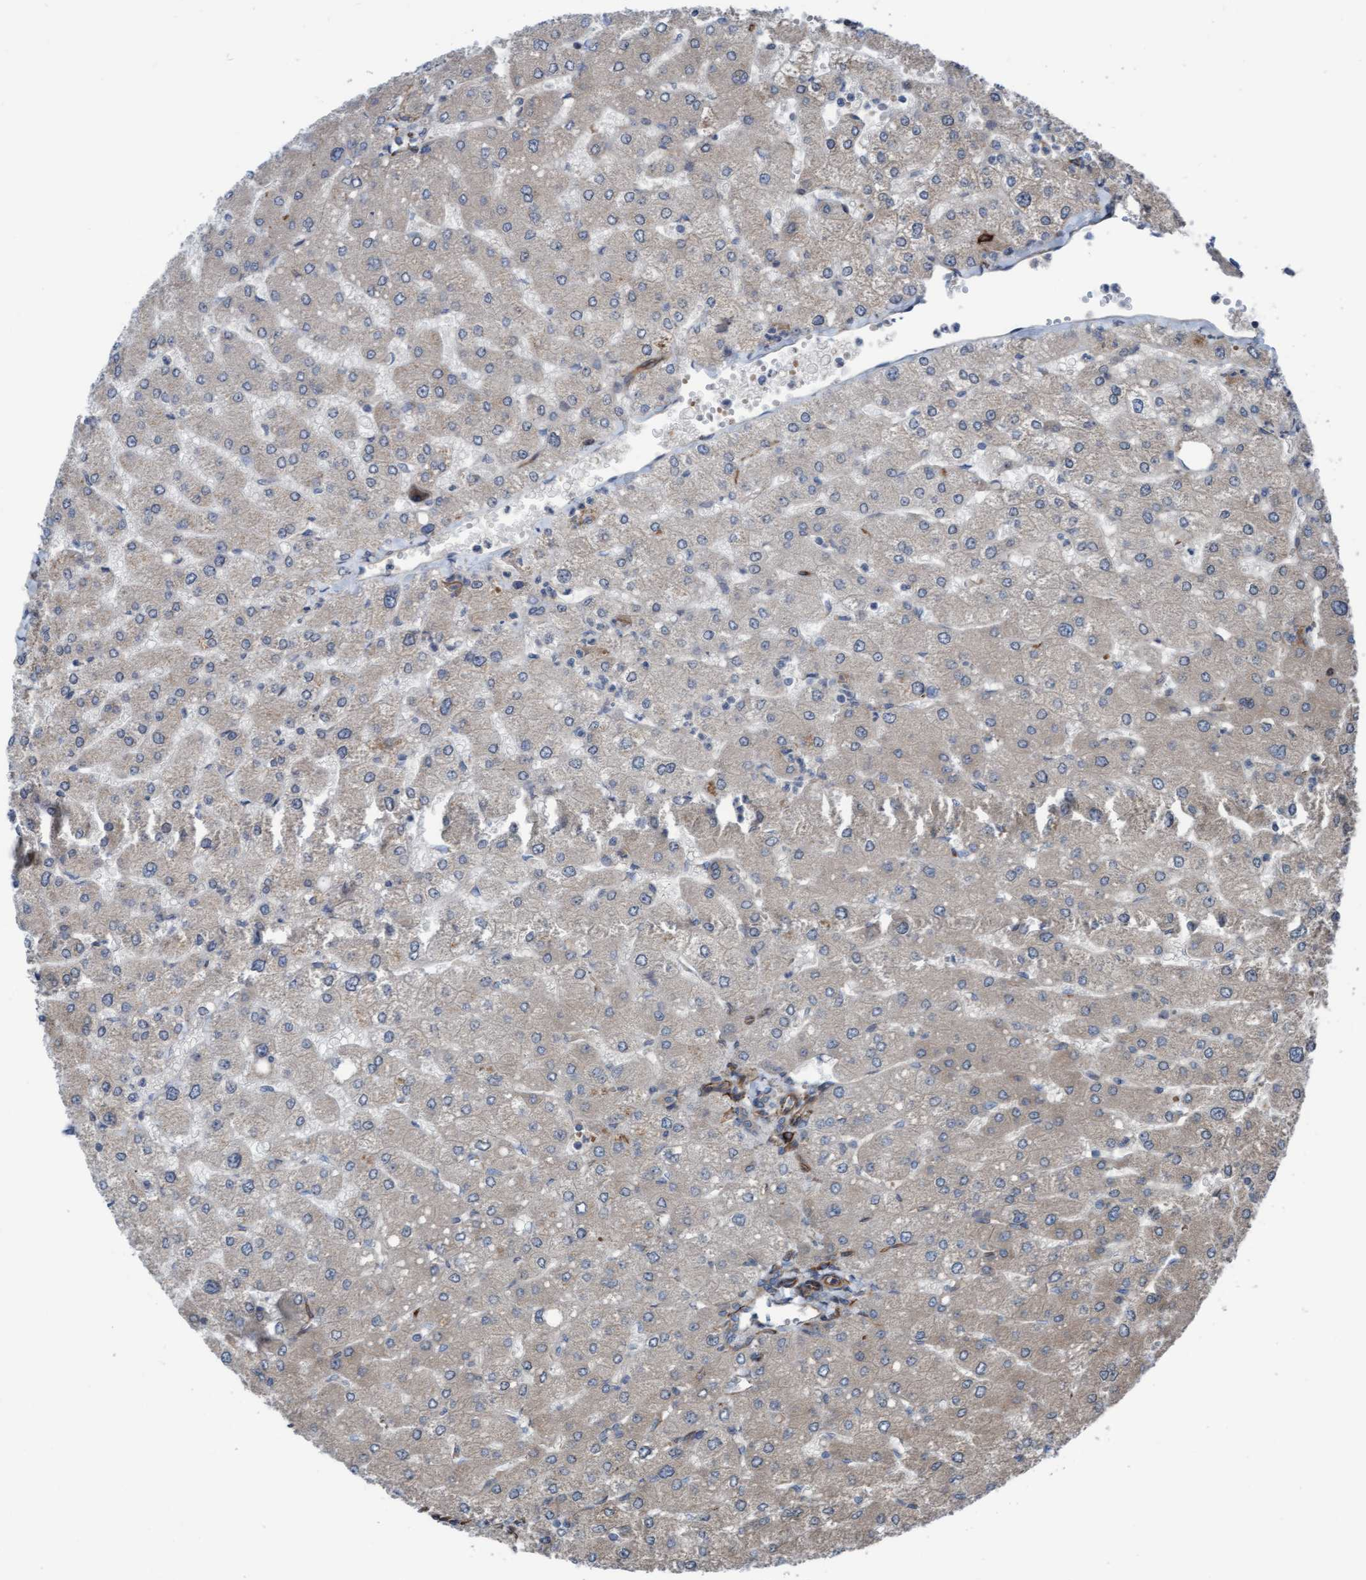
{"staining": {"intensity": "weak", "quantity": "25%-75%", "location": "cytoplasmic/membranous"}, "tissue": "liver", "cell_type": "Cholangiocytes", "image_type": "normal", "snomed": [{"axis": "morphology", "description": "Normal tissue, NOS"}, {"axis": "topography", "description": "Liver"}], "caption": "IHC staining of normal liver, which reveals low levels of weak cytoplasmic/membranous staining in approximately 25%-75% of cholangiocytes indicating weak cytoplasmic/membranous protein positivity. The staining was performed using DAB (brown) for protein detection and nuclei were counterstained in hematoxylin (blue).", "gene": "RAP1GAP2", "patient": {"sex": "male", "age": 55}}